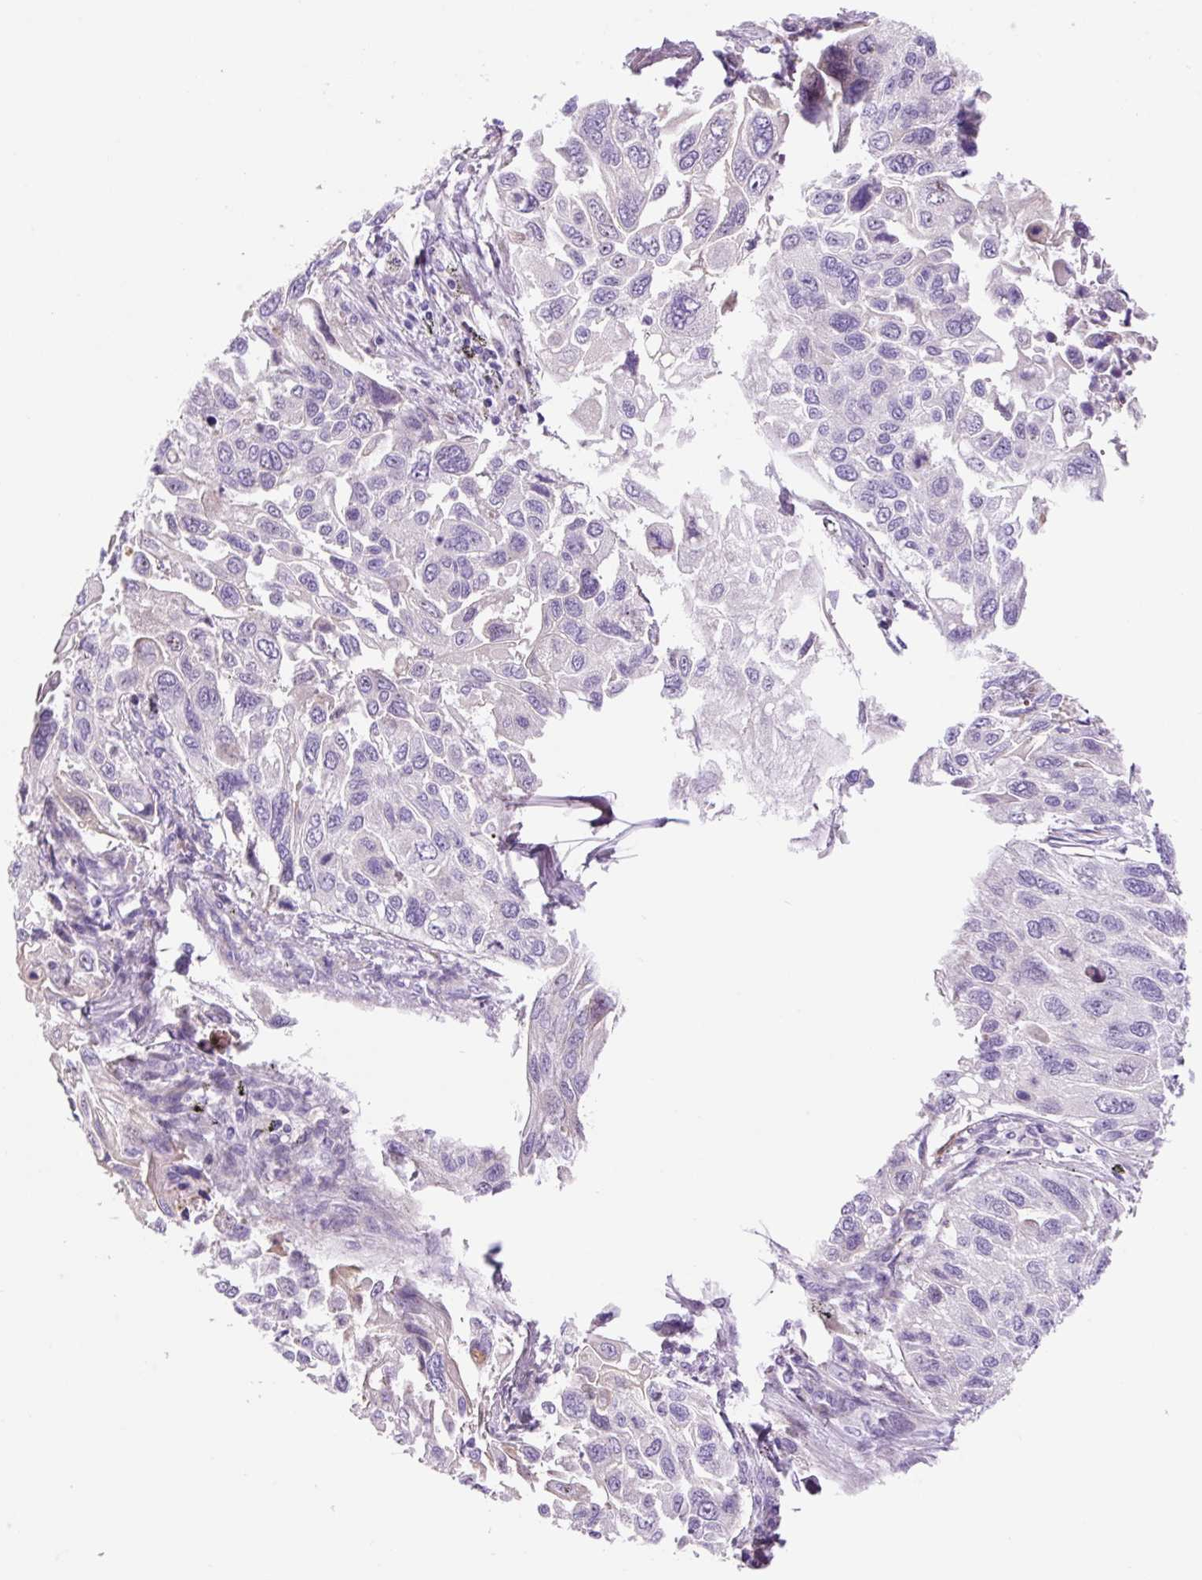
{"staining": {"intensity": "negative", "quantity": "none", "location": "none"}, "tissue": "lung cancer", "cell_type": "Tumor cells", "image_type": "cancer", "snomed": [{"axis": "morphology", "description": "Squamous cell carcinoma, NOS"}, {"axis": "topography", "description": "Lung"}], "caption": "IHC photomicrograph of human lung cancer (squamous cell carcinoma) stained for a protein (brown), which exhibits no expression in tumor cells. The staining is performed using DAB brown chromogen with nuclei counter-stained in using hematoxylin.", "gene": "ZNF121", "patient": {"sex": "male", "age": 62}}